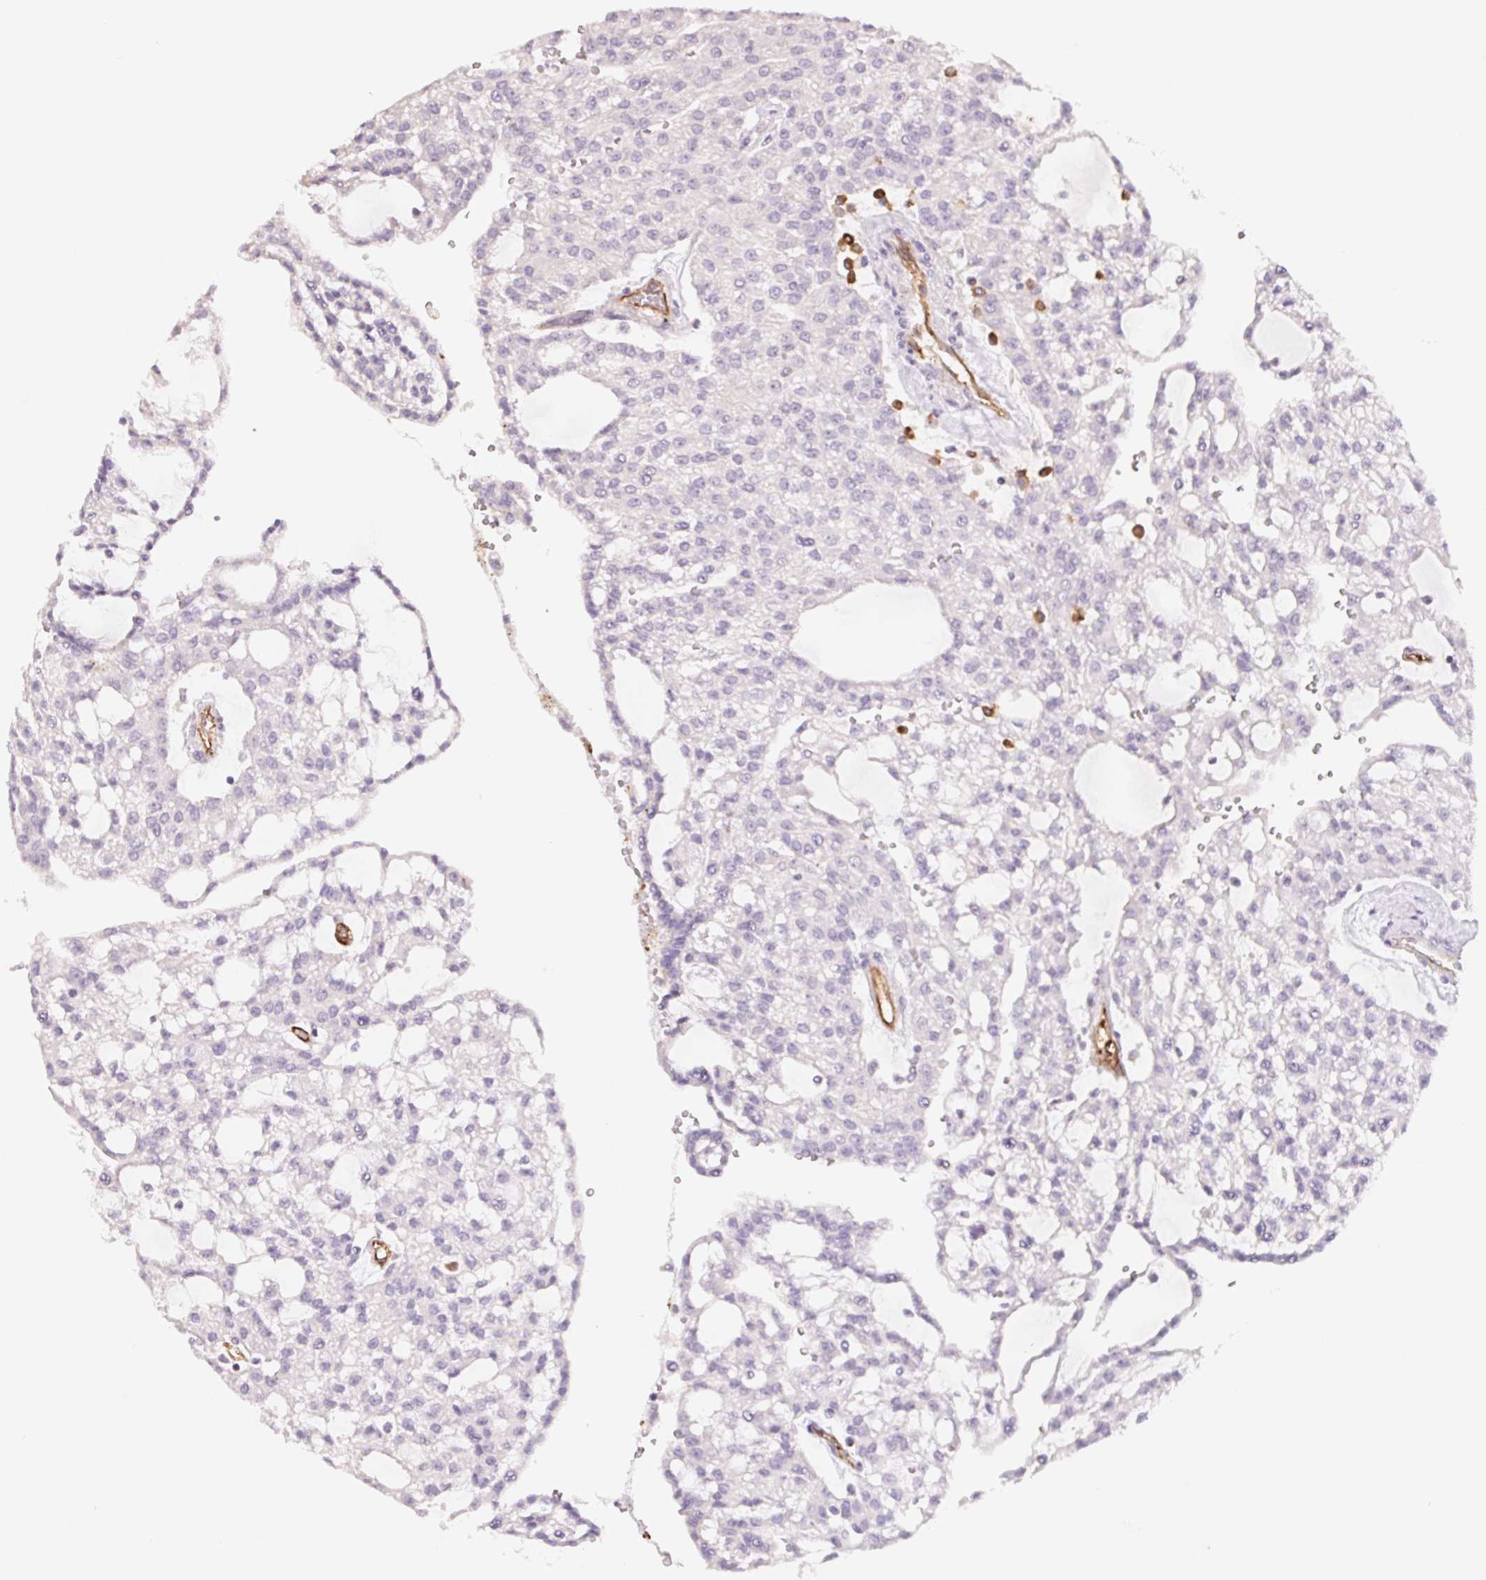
{"staining": {"intensity": "negative", "quantity": "none", "location": "none"}, "tissue": "renal cancer", "cell_type": "Tumor cells", "image_type": "cancer", "snomed": [{"axis": "morphology", "description": "Adenocarcinoma, NOS"}, {"axis": "topography", "description": "Kidney"}], "caption": "A photomicrograph of renal adenocarcinoma stained for a protein reveals no brown staining in tumor cells. (Immunohistochemistry (ihc), brightfield microscopy, high magnification).", "gene": "ANKRD13B", "patient": {"sex": "male", "age": 63}}